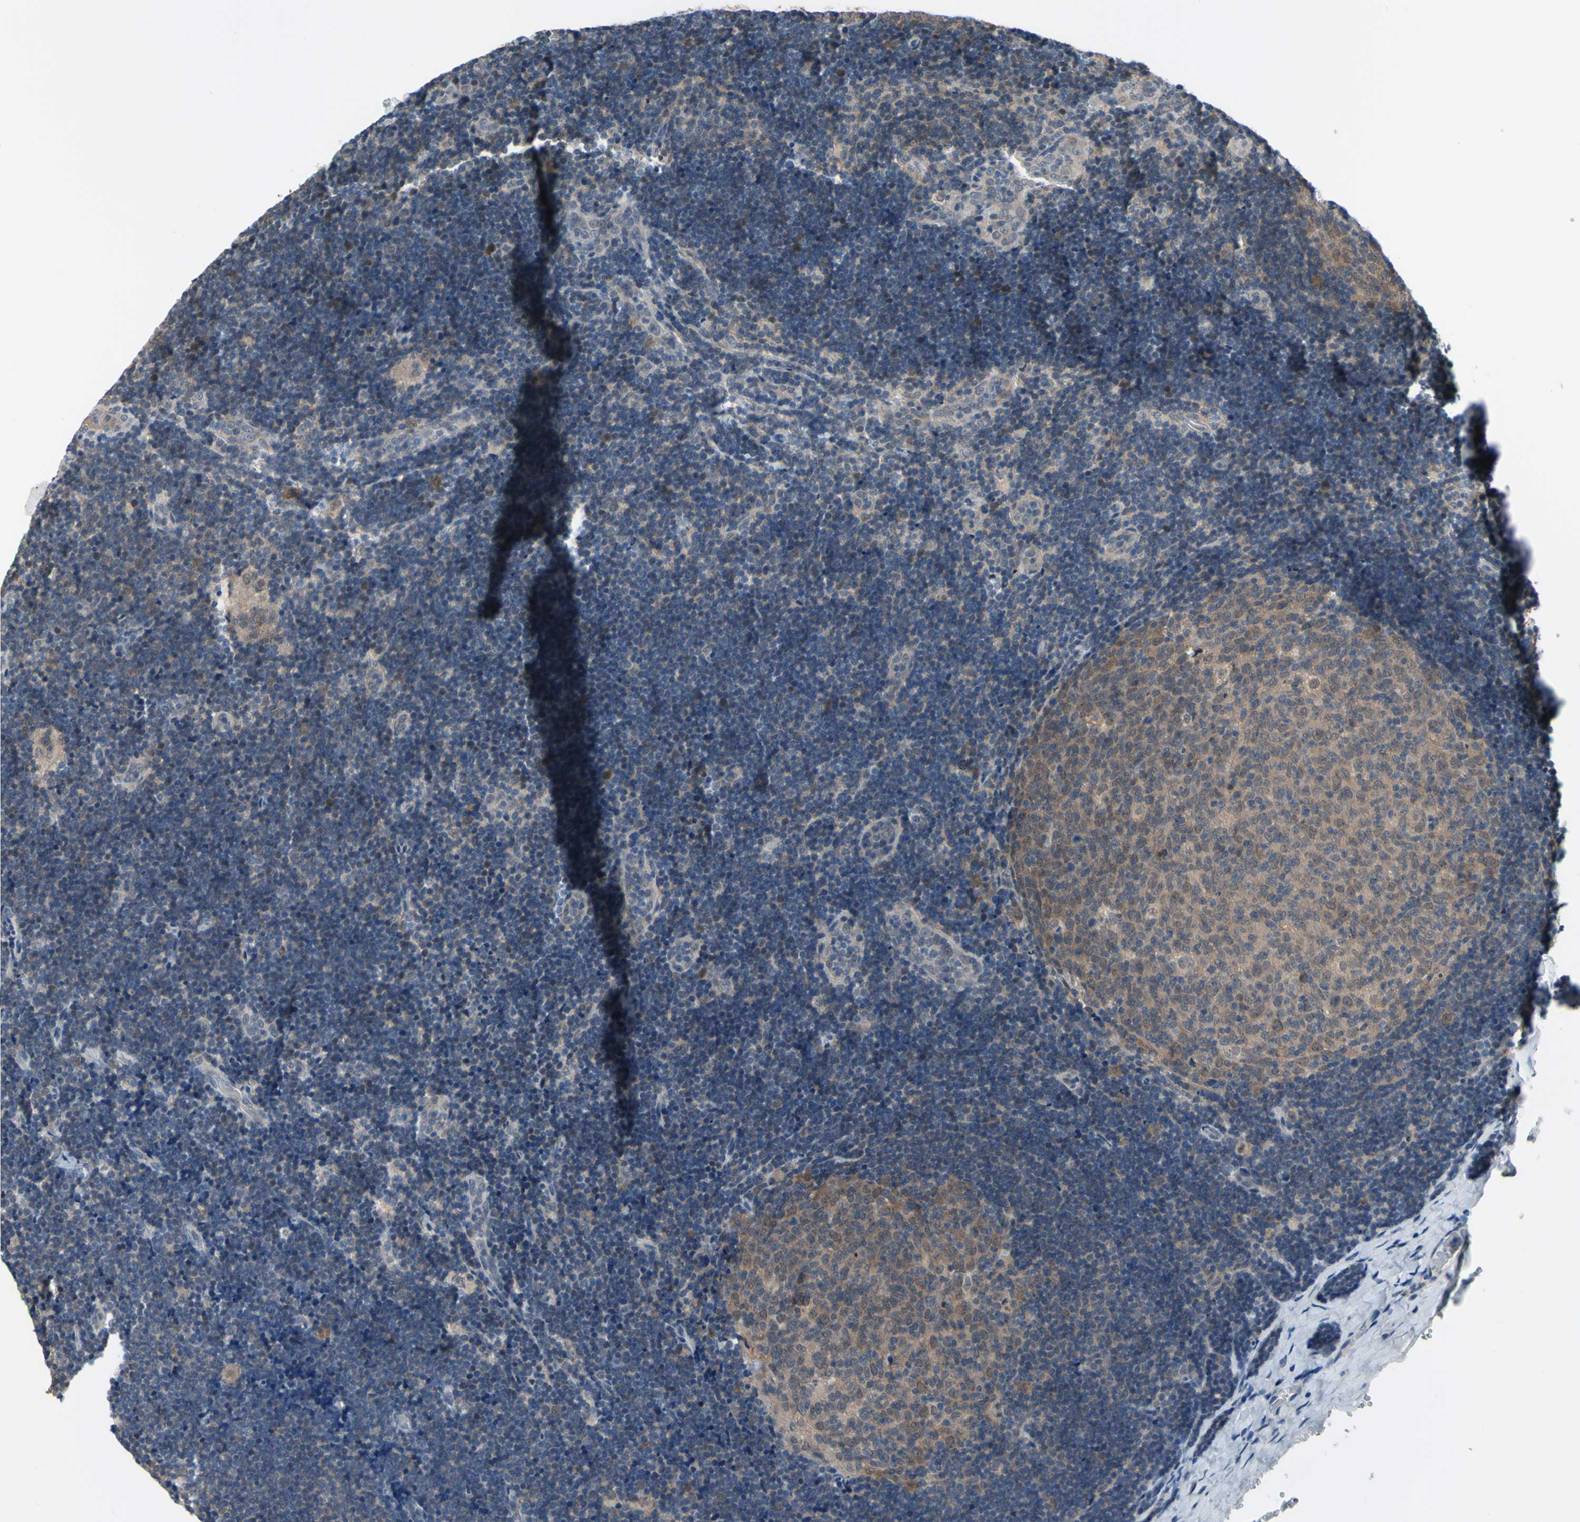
{"staining": {"intensity": "weak", "quantity": "25%-75%", "location": "cytoplasmic/membranous,nuclear"}, "tissue": "lymph node", "cell_type": "Germinal center cells", "image_type": "normal", "snomed": [{"axis": "morphology", "description": "Normal tissue, NOS"}, {"axis": "topography", "description": "Lymph node"}], "caption": "High-power microscopy captured an IHC histopathology image of benign lymph node, revealing weak cytoplasmic/membranous,nuclear expression in approximately 25%-75% of germinal center cells.", "gene": "HSPA4", "patient": {"sex": "female", "age": 14}}